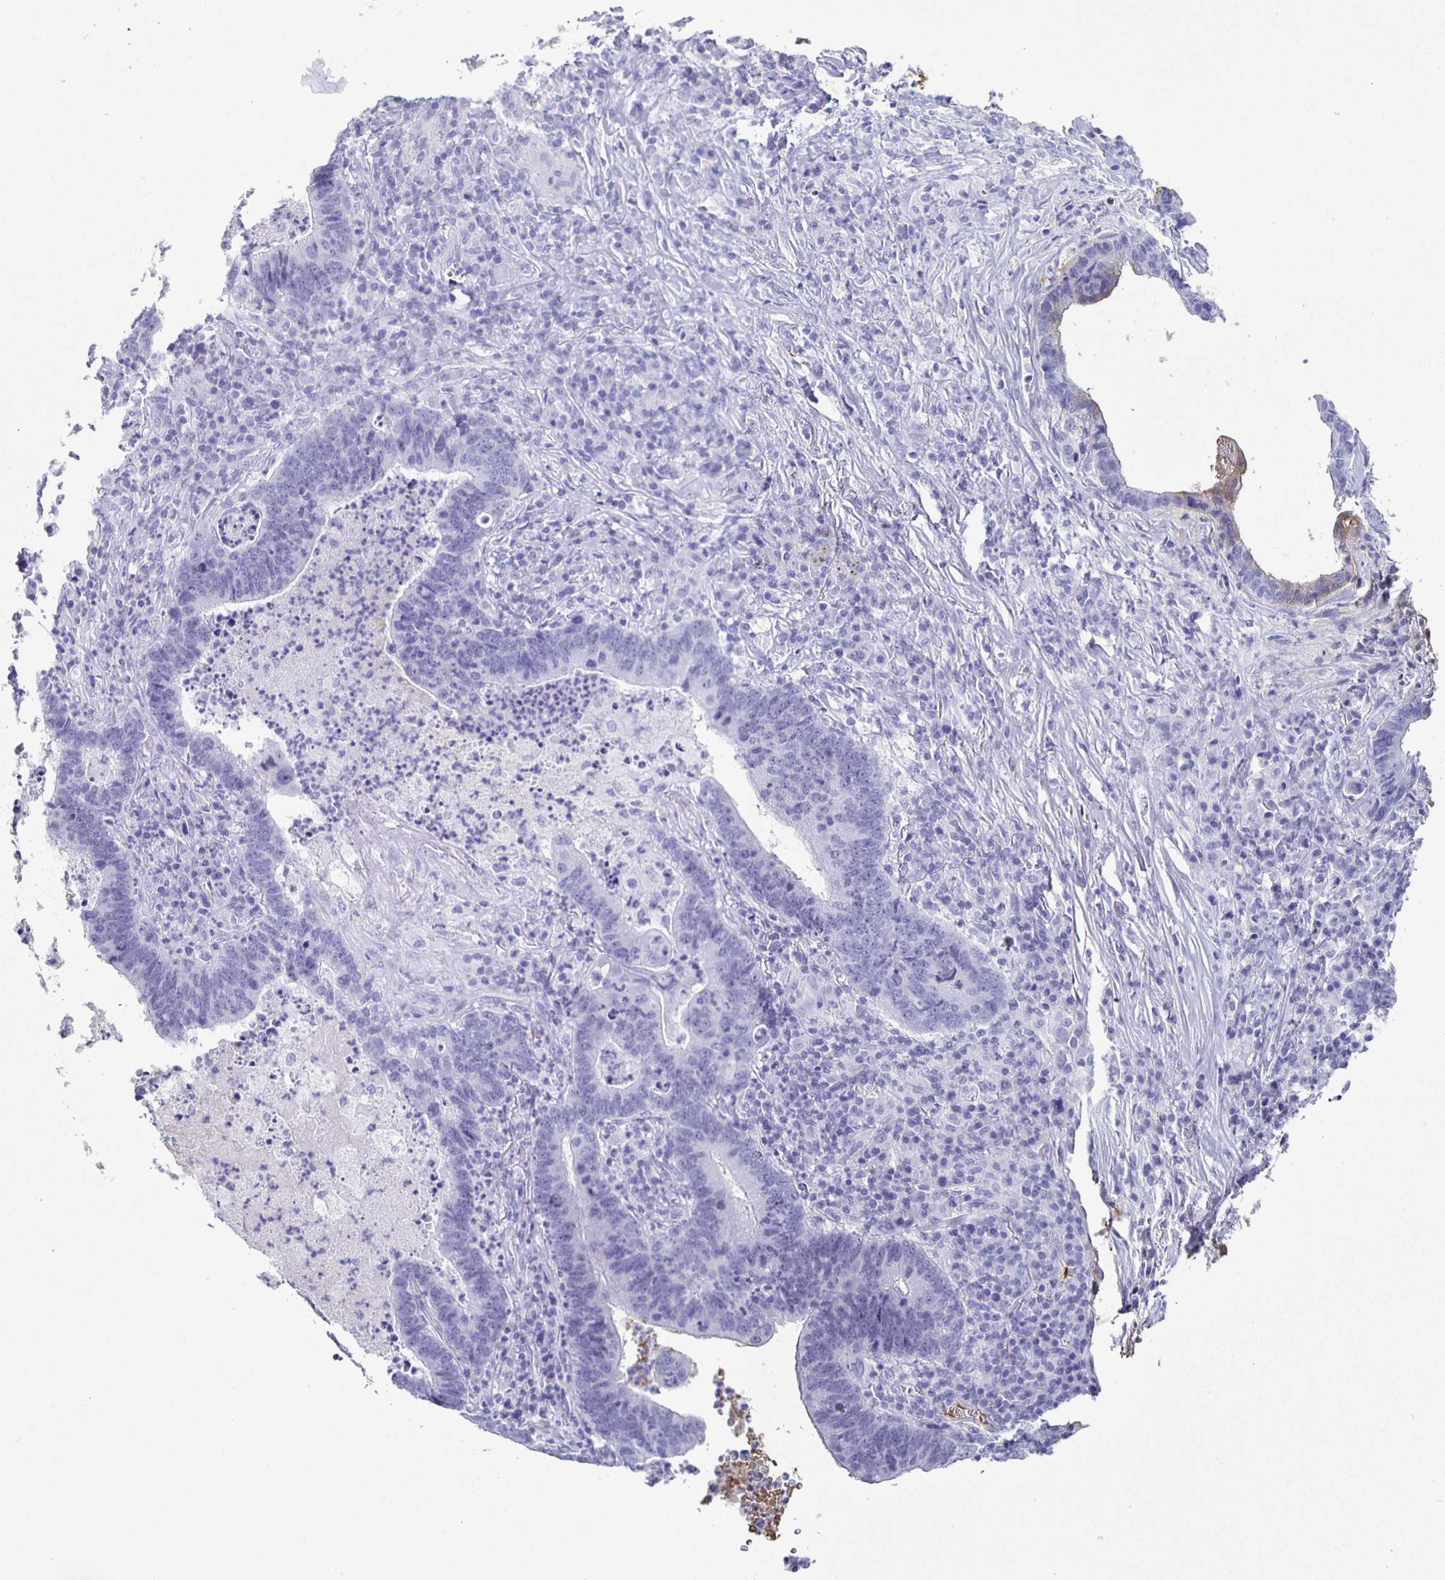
{"staining": {"intensity": "negative", "quantity": "none", "location": "none"}, "tissue": "lung cancer", "cell_type": "Tumor cells", "image_type": "cancer", "snomed": [{"axis": "morphology", "description": "Aneuploidy"}, {"axis": "morphology", "description": "Adenocarcinoma, NOS"}, {"axis": "morphology", "description": "Adenocarcinoma primary or metastatic"}, {"axis": "topography", "description": "Lung"}], "caption": "Immunohistochemistry of adenocarcinoma primary or metastatic (lung) displays no expression in tumor cells.", "gene": "FGA", "patient": {"sex": "female", "age": 75}}